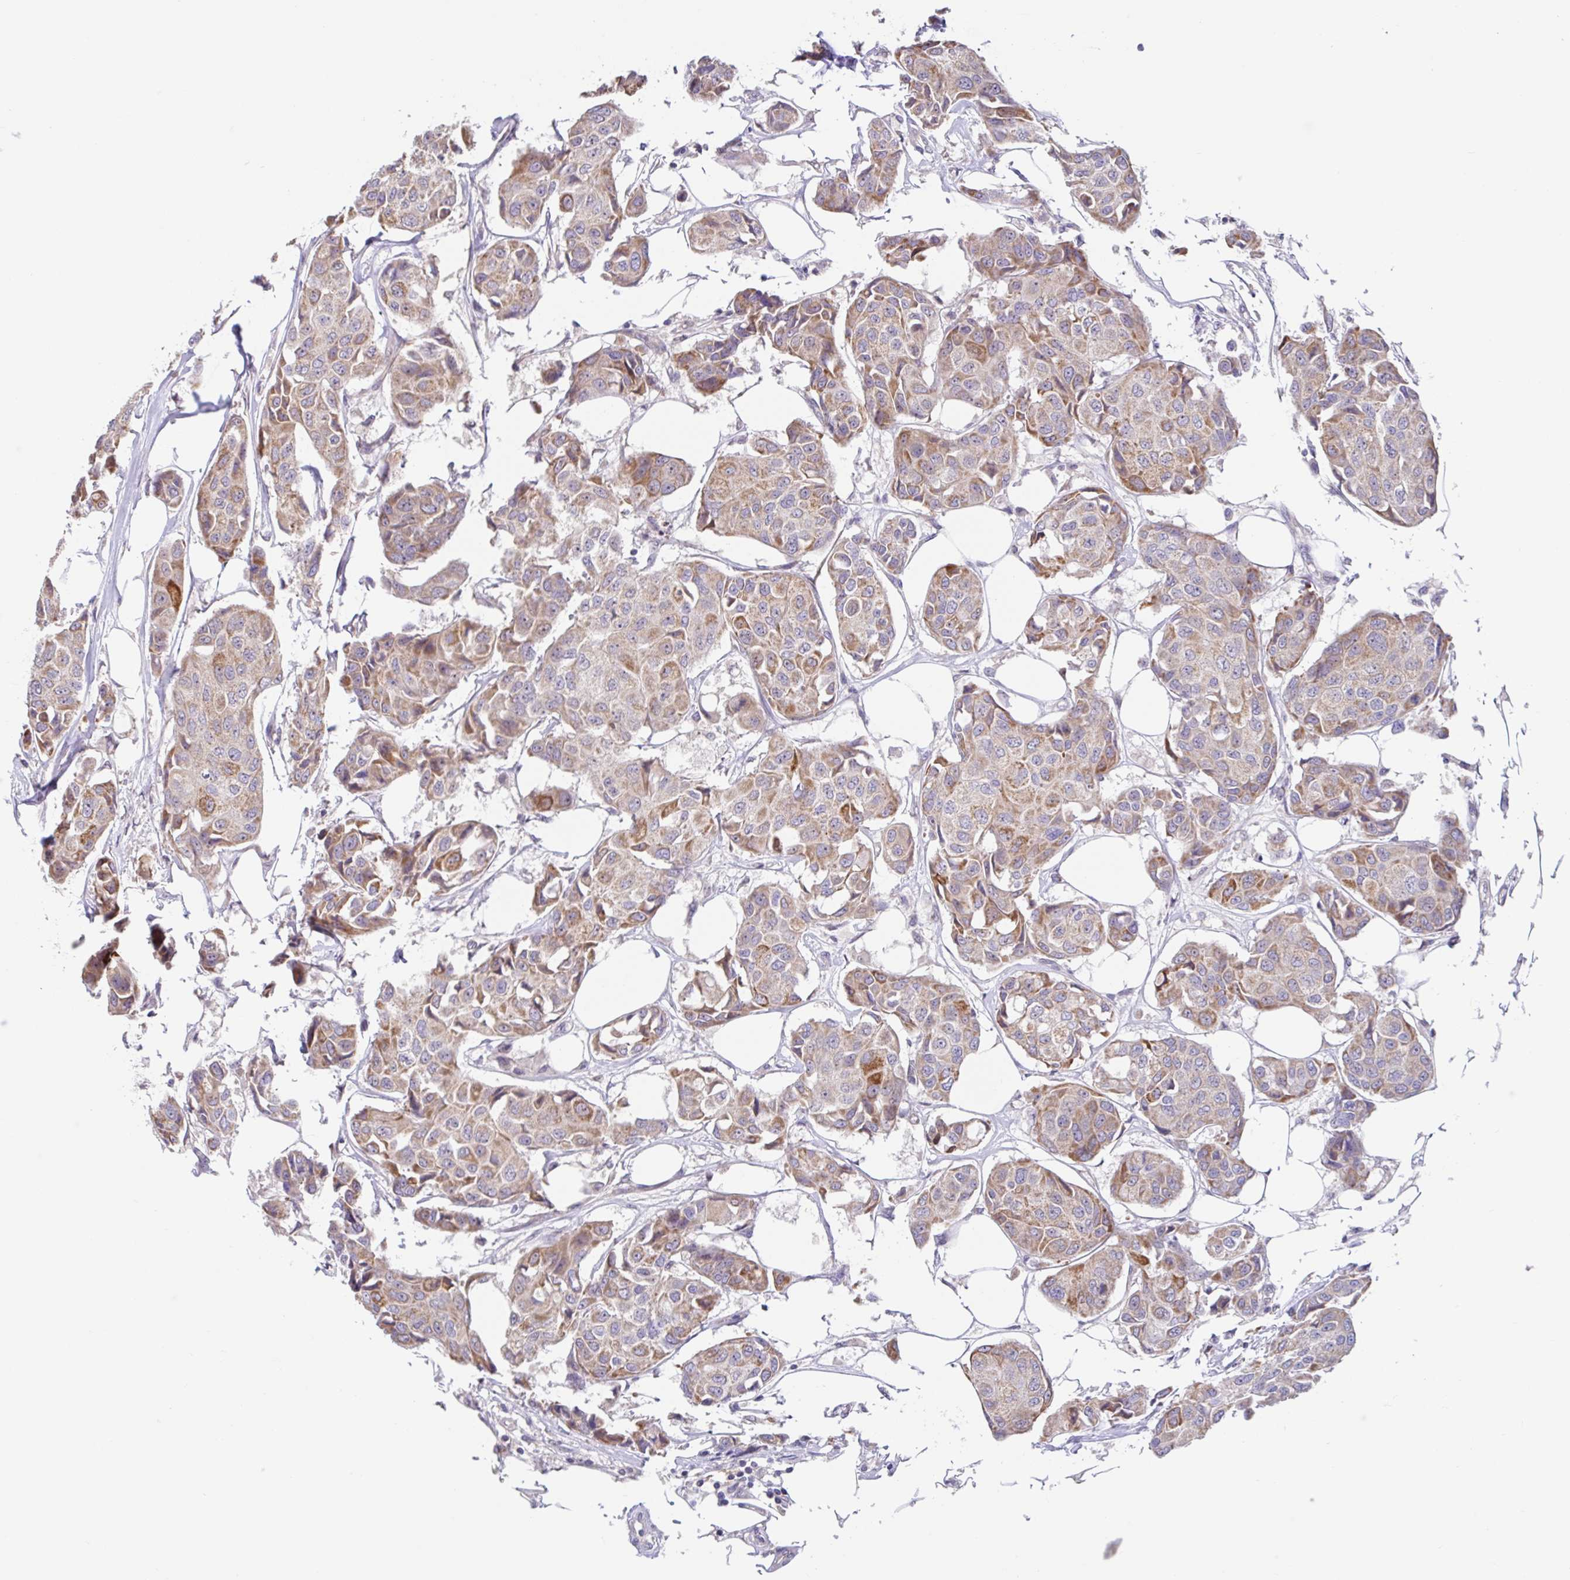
{"staining": {"intensity": "moderate", "quantity": "25%-75%", "location": "cytoplasmic/membranous"}, "tissue": "breast cancer", "cell_type": "Tumor cells", "image_type": "cancer", "snomed": [{"axis": "morphology", "description": "Duct carcinoma"}, {"axis": "topography", "description": "Breast"}, {"axis": "topography", "description": "Lymph node"}], "caption": "Immunohistochemical staining of human breast intraductal carcinoma reveals medium levels of moderate cytoplasmic/membranous expression in about 25%-75% of tumor cells. (Brightfield microscopy of DAB IHC at high magnification).", "gene": "NT5C1B", "patient": {"sex": "female", "age": 80}}